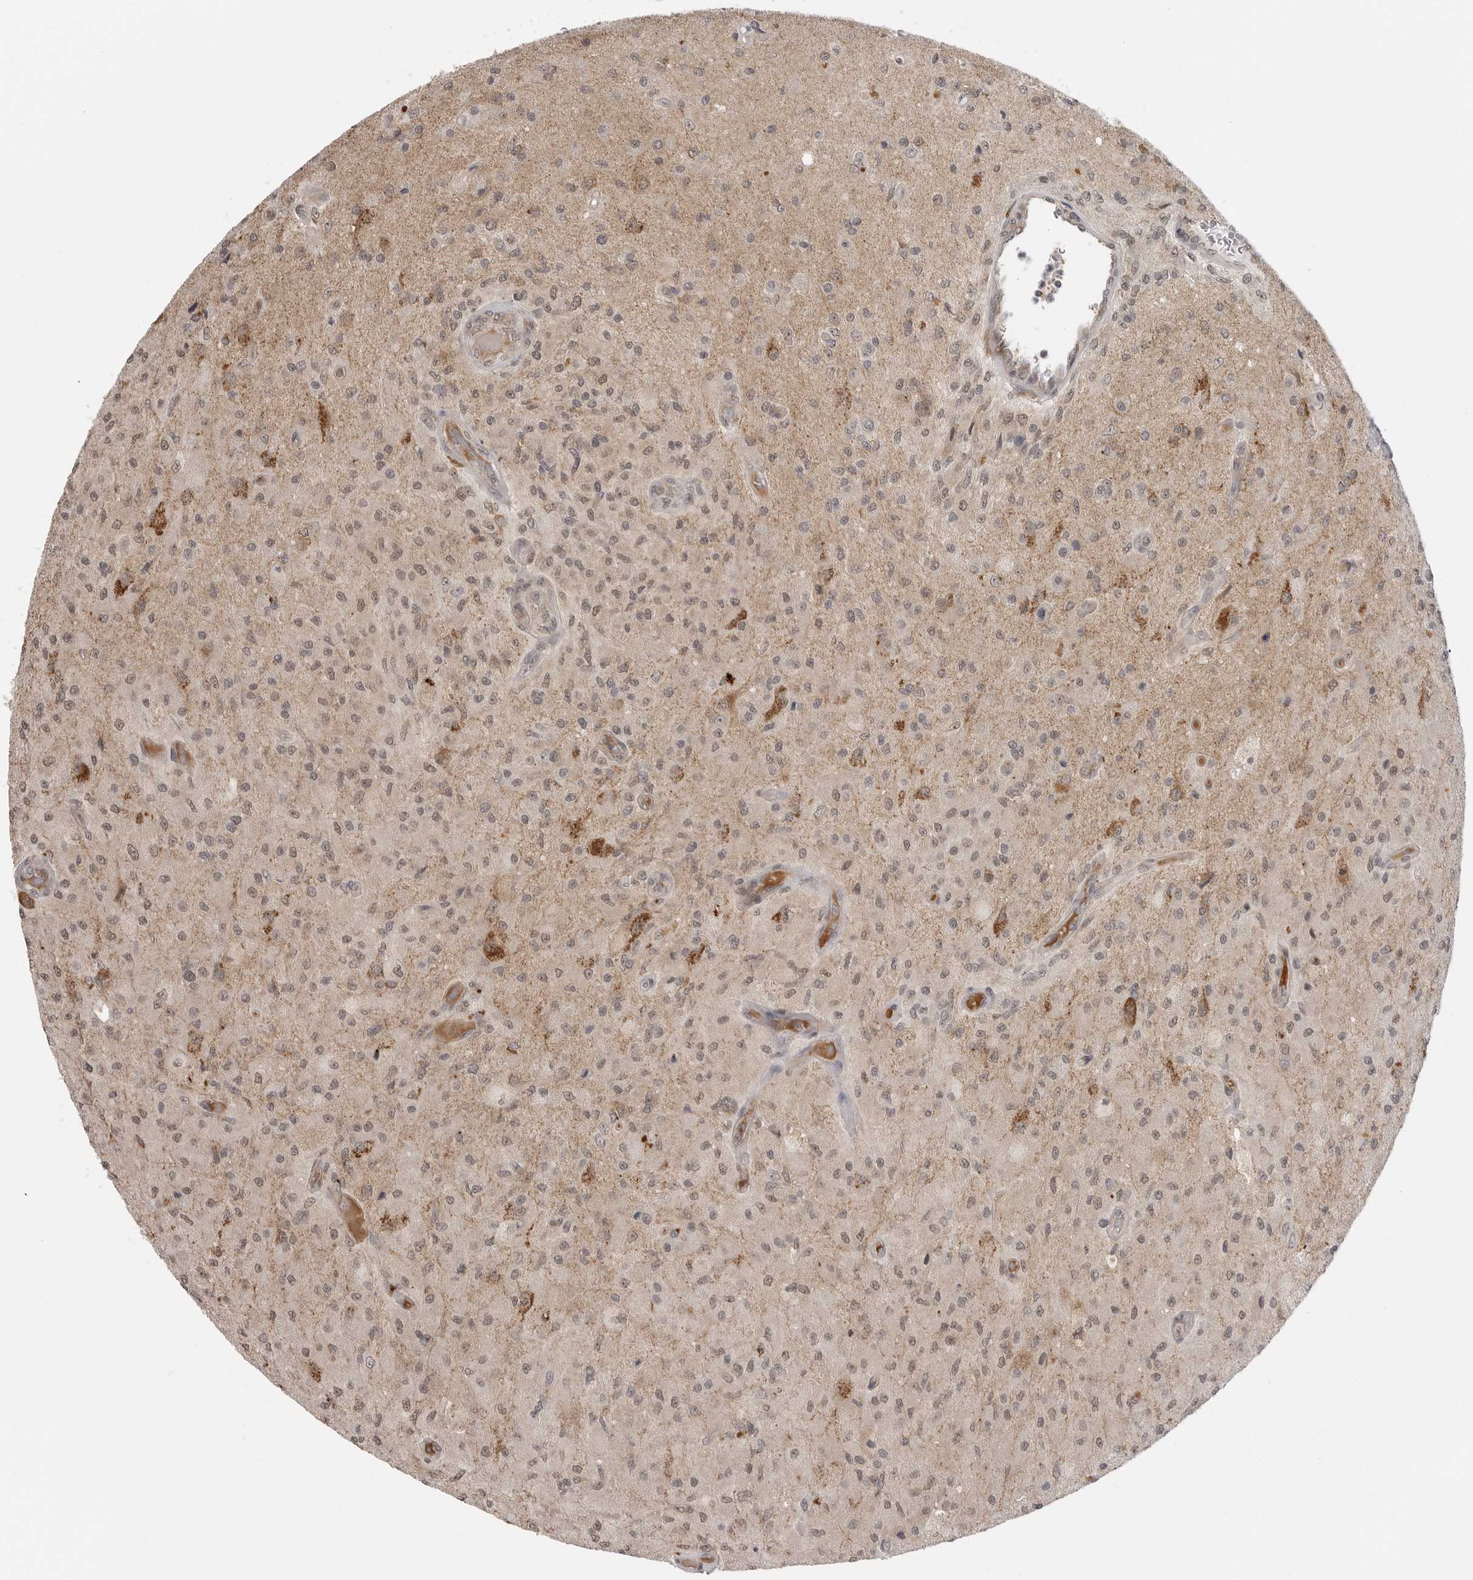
{"staining": {"intensity": "weak", "quantity": "25%-75%", "location": "nuclear"}, "tissue": "glioma", "cell_type": "Tumor cells", "image_type": "cancer", "snomed": [{"axis": "morphology", "description": "Normal tissue, NOS"}, {"axis": "morphology", "description": "Glioma, malignant, High grade"}, {"axis": "topography", "description": "Cerebral cortex"}], "caption": "Immunohistochemistry (IHC) histopathology image of neoplastic tissue: human high-grade glioma (malignant) stained using immunohistochemistry shows low levels of weak protein expression localized specifically in the nuclear of tumor cells, appearing as a nuclear brown color.", "gene": "KALRN", "patient": {"sex": "male", "age": 77}}